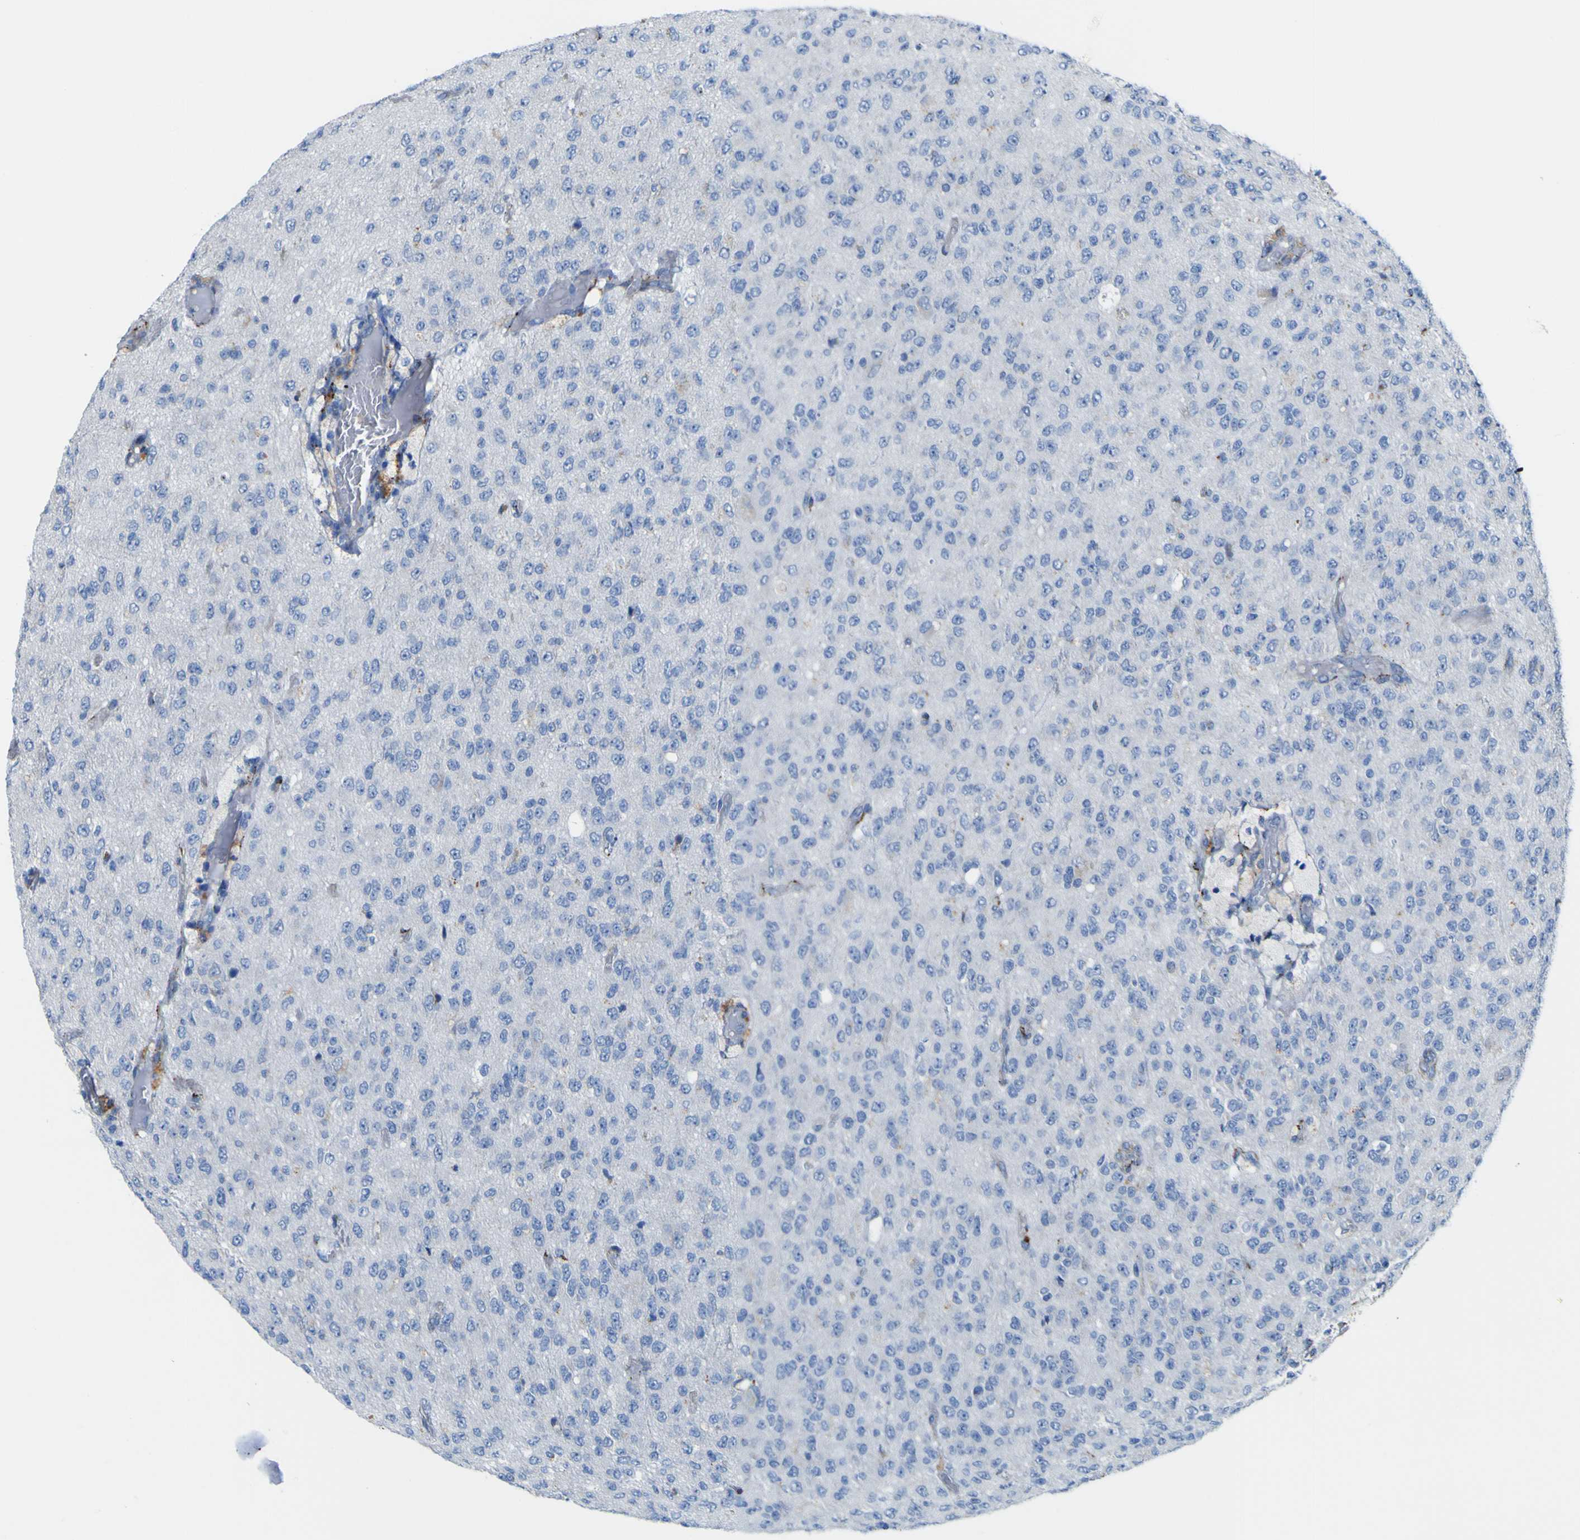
{"staining": {"intensity": "negative", "quantity": "none", "location": "none"}, "tissue": "glioma", "cell_type": "Tumor cells", "image_type": "cancer", "snomed": [{"axis": "morphology", "description": "Glioma, malignant, High grade"}, {"axis": "topography", "description": "pancreas cauda"}], "caption": "There is no significant positivity in tumor cells of glioma.", "gene": "PTPRF", "patient": {"sex": "male", "age": 60}}